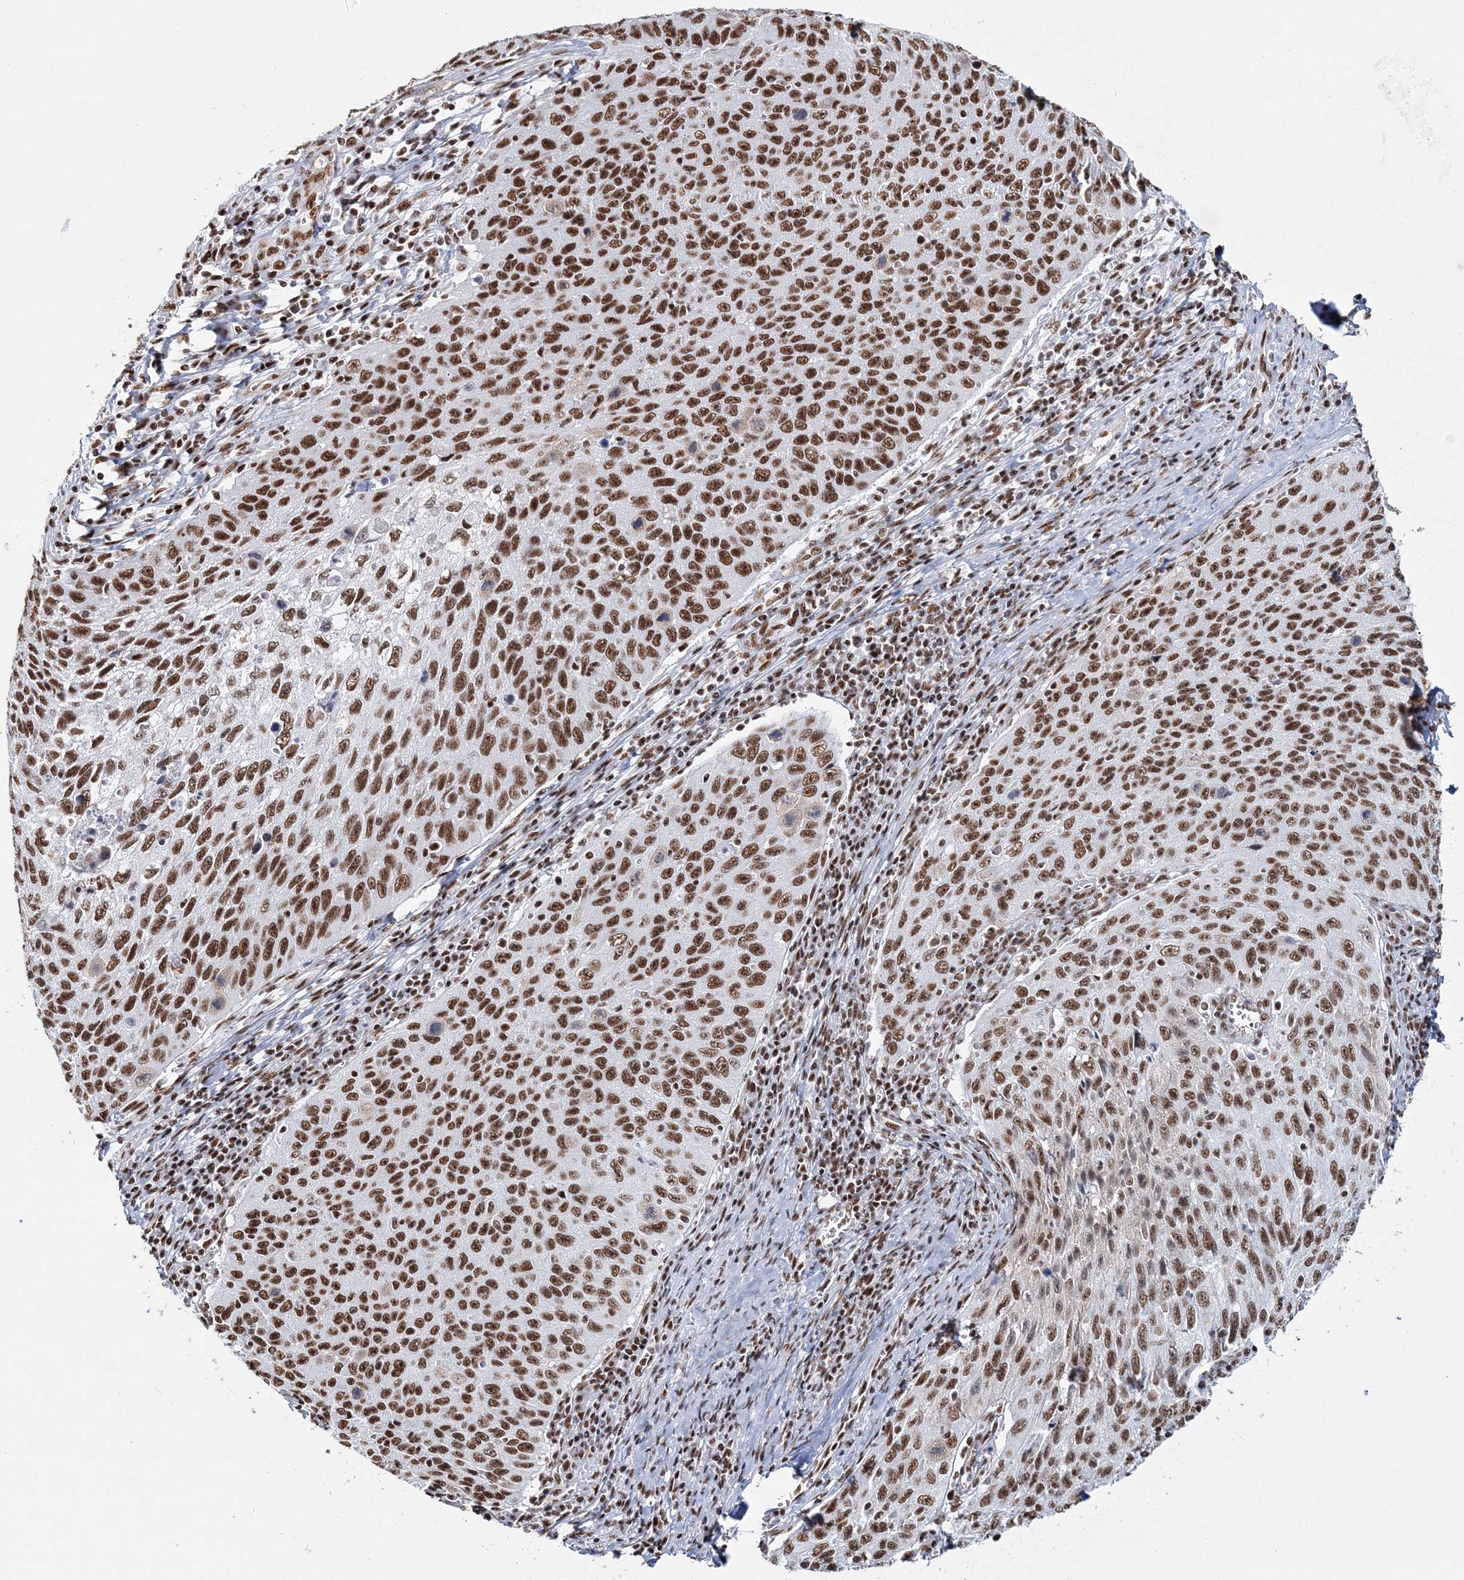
{"staining": {"intensity": "moderate", "quantity": ">75%", "location": "nuclear"}, "tissue": "cervical cancer", "cell_type": "Tumor cells", "image_type": "cancer", "snomed": [{"axis": "morphology", "description": "Squamous cell carcinoma, NOS"}, {"axis": "topography", "description": "Cervix"}], "caption": "Tumor cells reveal medium levels of moderate nuclear positivity in approximately >75% of cells in human squamous cell carcinoma (cervical).", "gene": "QRICH1", "patient": {"sex": "female", "age": 53}}